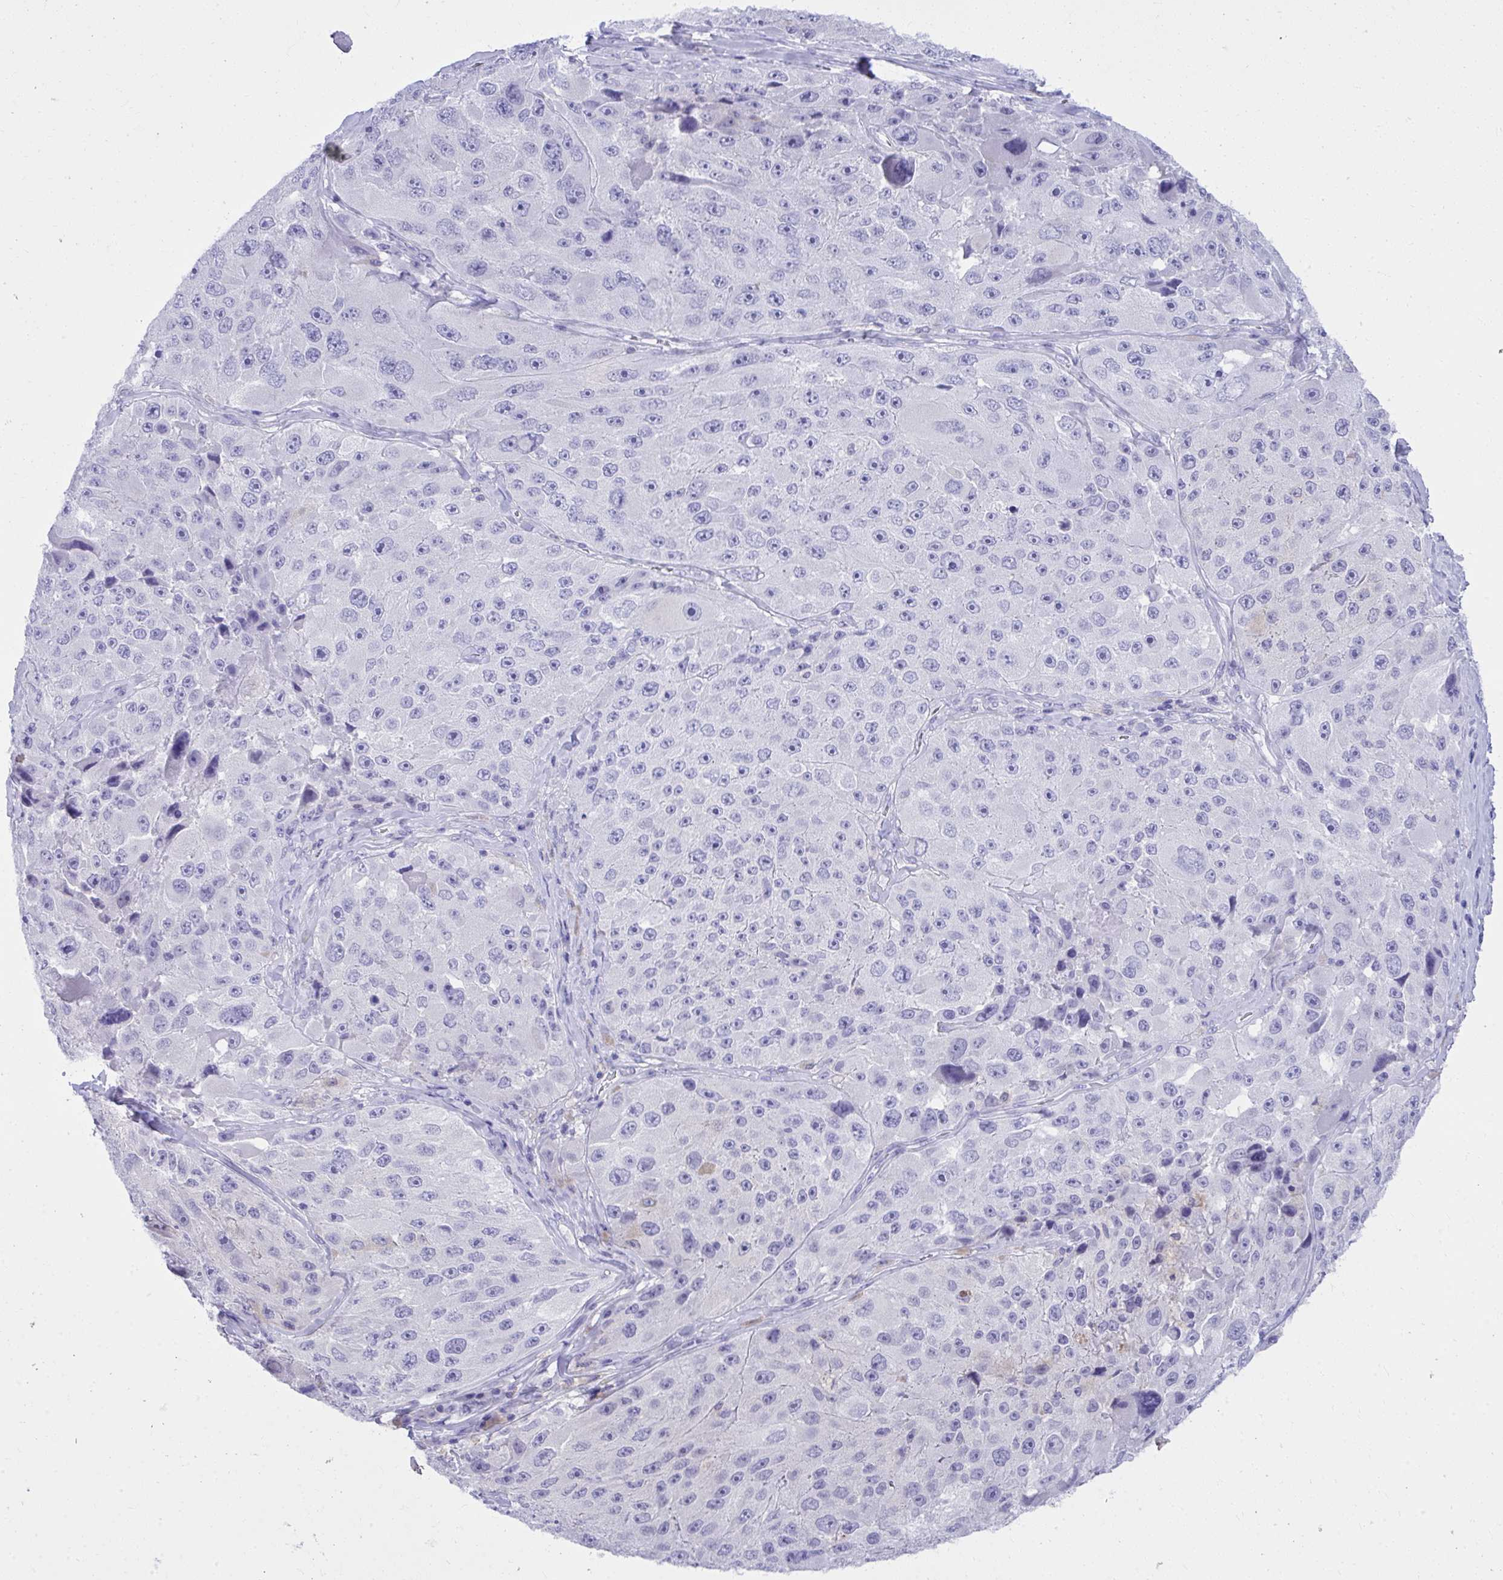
{"staining": {"intensity": "negative", "quantity": "none", "location": "none"}, "tissue": "melanoma", "cell_type": "Tumor cells", "image_type": "cancer", "snomed": [{"axis": "morphology", "description": "Malignant melanoma, Metastatic site"}, {"axis": "topography", "description": "Lymph node"}], "caption": "There is no significant positivity in tumor cells of melanoma.", "gene": "PSD", "patient": {"sex": "male", "age": 62}}